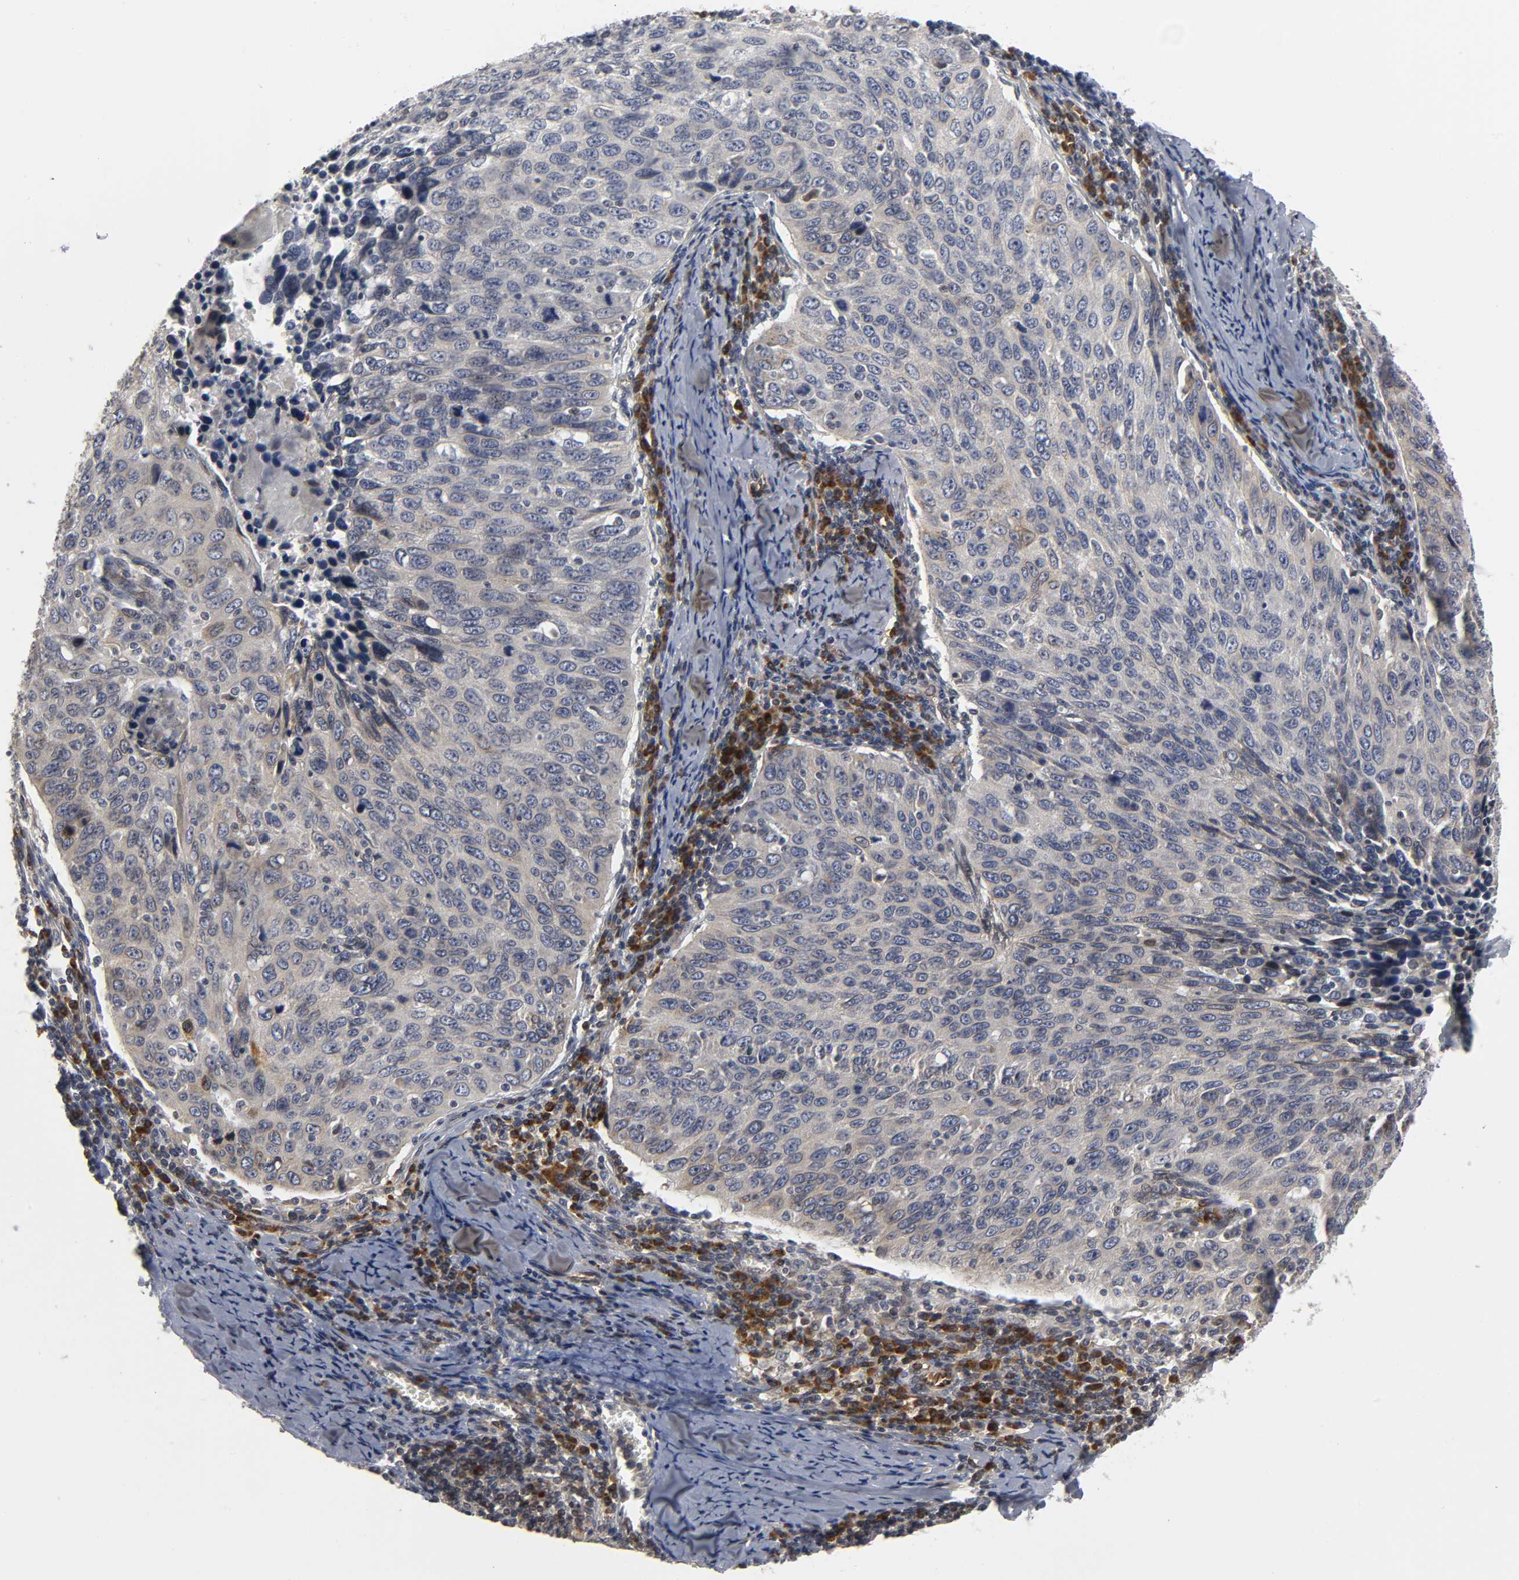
{"staining": {"intensity": "weak", "quantity": "<25%", "location": "cytoplasmic/membranous"}, "tissue": "cervical cancer", "cell_type": "Tumor cells", "image_type": "cancer", "snomed": [{"axis": "morphology", "description": "Squamous cell carcinoma, NOS"}, {"axis": "topography", "description": "Cervix"}], "caption": "This is a histopathology image of immunohistochemistry (IHC) staining of cervical squamous cell carcinoma, which shows no expression in tumor cells.", "gene": "ASB6", "patient": {"sex": "female", "age": 53}}